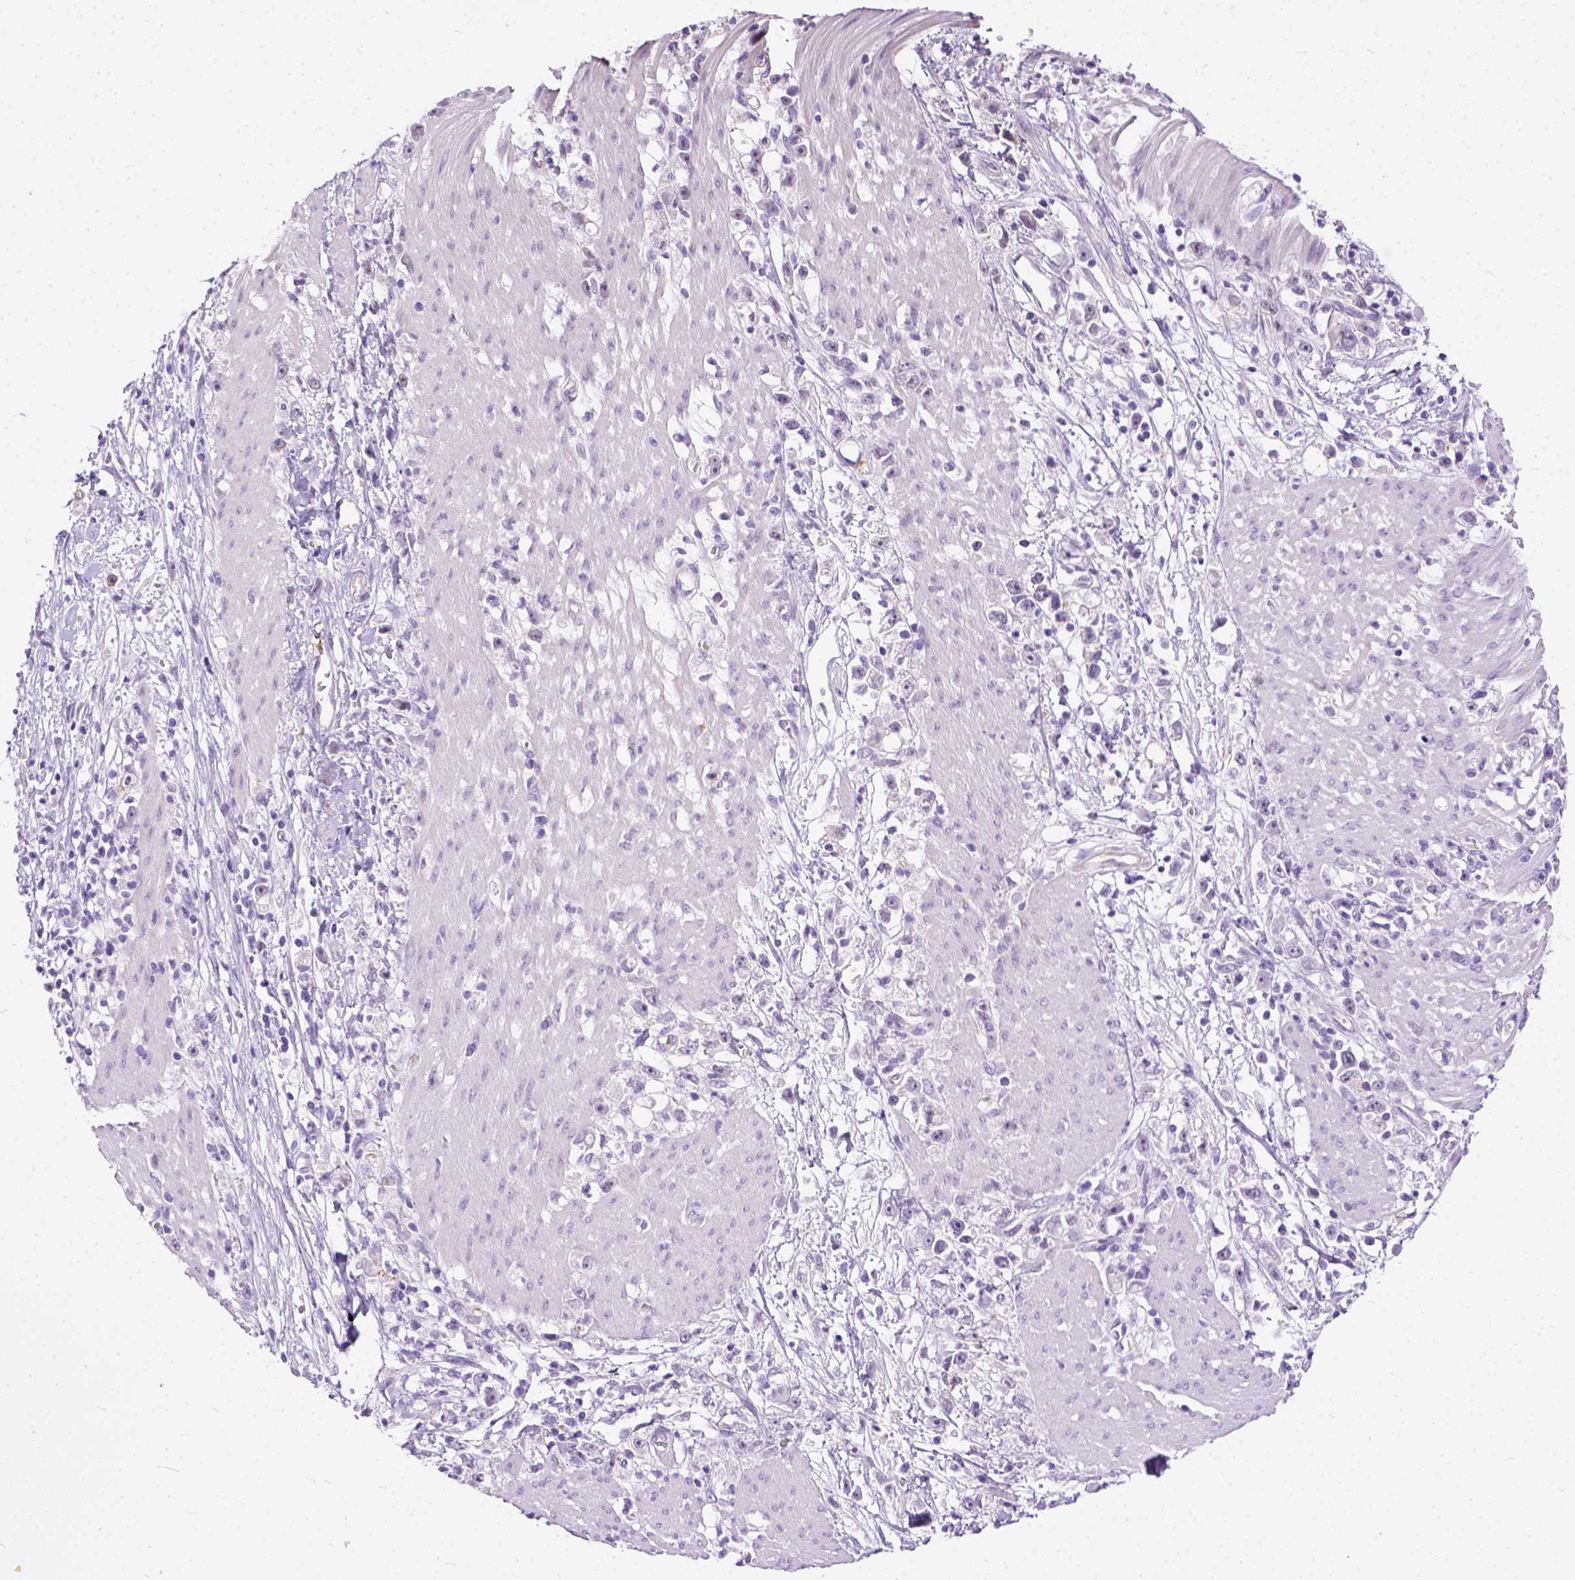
{"staining": {"intensity": "negative", "quantity": "none", "location": "none"}, "tissue": "stomach cancer", "cell_type": "Tumor cells", "image_type": "cancer", "snomed": [{"axis": "morphology", "description": "Adenocarcinoma, NOS"}, {"axis": "topography", "description": "Stomach"}], "caption": "DAB (3,3'-diaminobenzidine) immunohistochemical staining of stomach cancer shows no significant expression in tumor cells.", "gene": "ADGRF1", "patient": {"sex": "female", "age": 59}}